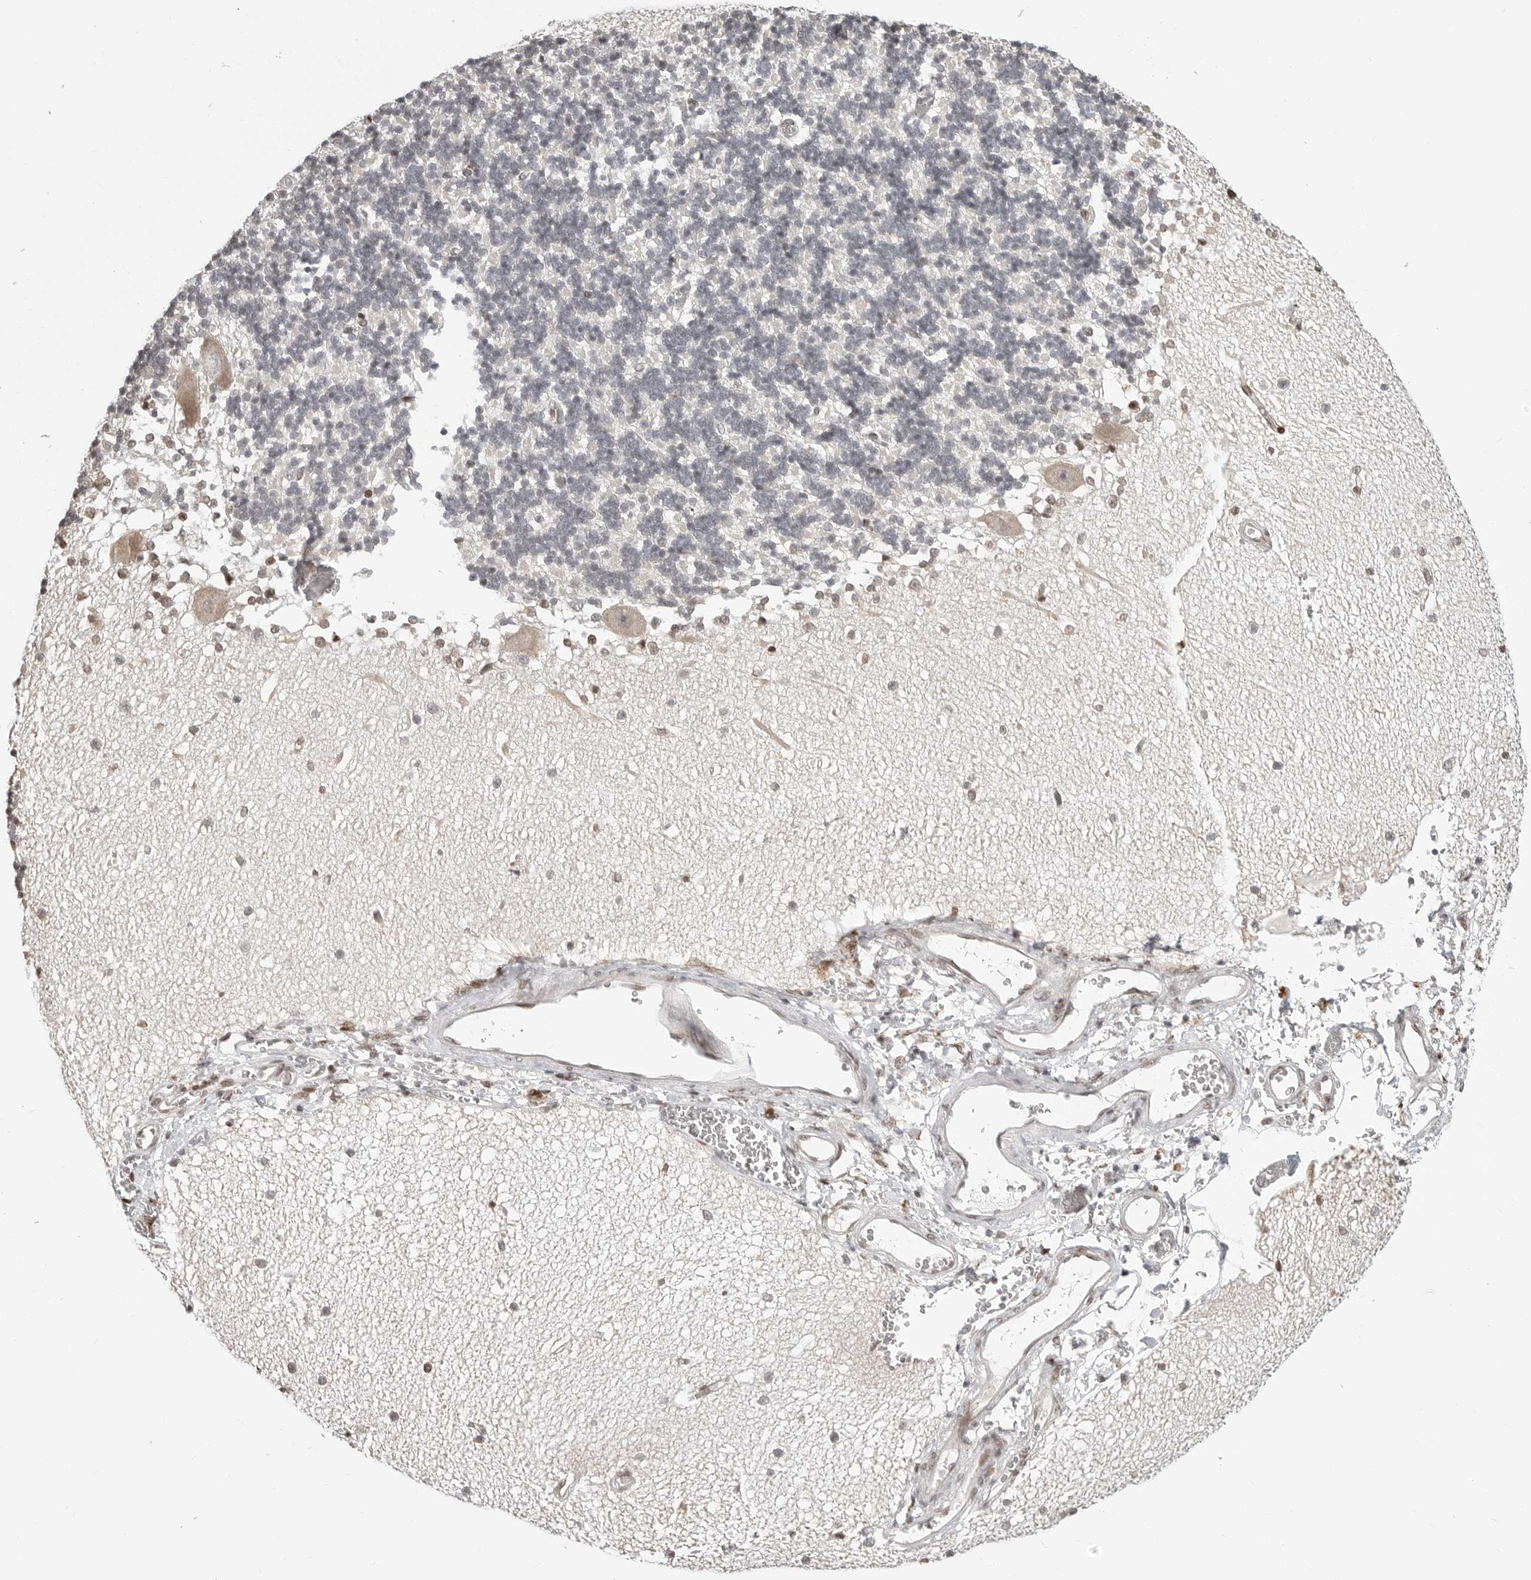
{"staining": {"intensity": "weak", "quantity": "<25%", "location": "nuclear"}, "tissue": "cerebellum", "cell_type": "Cells in granular layer", "image_type": "normal", "snomed": [{"axis": "morphology", "description": "Normal tissue, NOS"}, {"axis": "topography", "description": "Cerebellum"}], "caption": "IHC micrograph of benign cerebellum stained for a protein (brown), which exhibits no staining in cells in granular layer.", "gene": "C8orf33", "patient": {"sex": "male", "age": 37}}